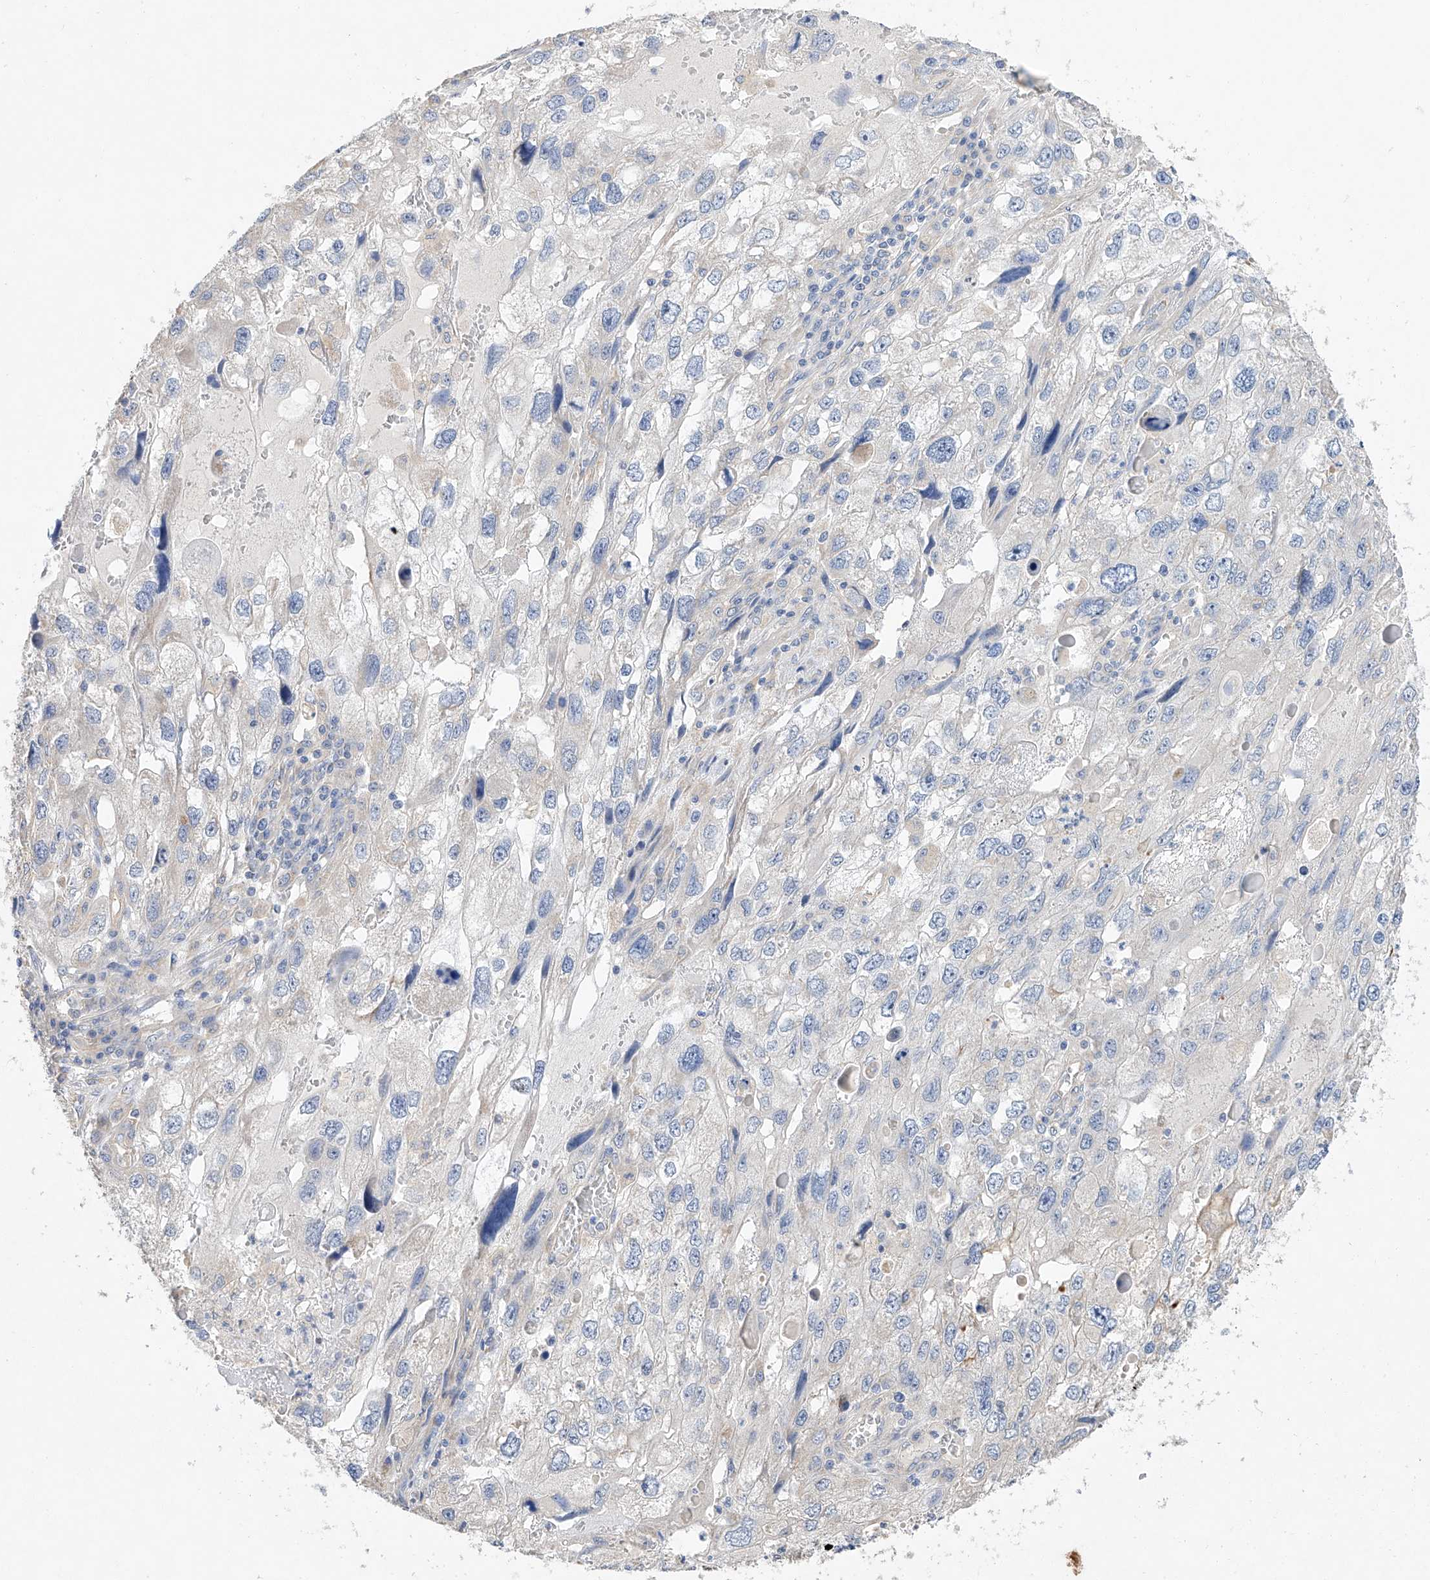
{"staining": {"intensity": "negative", "quantity": "none", "location": "none"}, "tissue": "endometrial cancer", "cell_type": "Tumor cells", "image_type": "cancer", "snomed": [{"axis": "morphology", "description": "Adenocarcinoma, NOS"}, {"axis": "topography", "description": "Endometrium"}], "caption": "Micrograph shows no significant protein positivity in tumor cells of adenocarcinoma (endometrial).", "gene": "AMD1", "patient": {"sex": "female", "age": 49}}